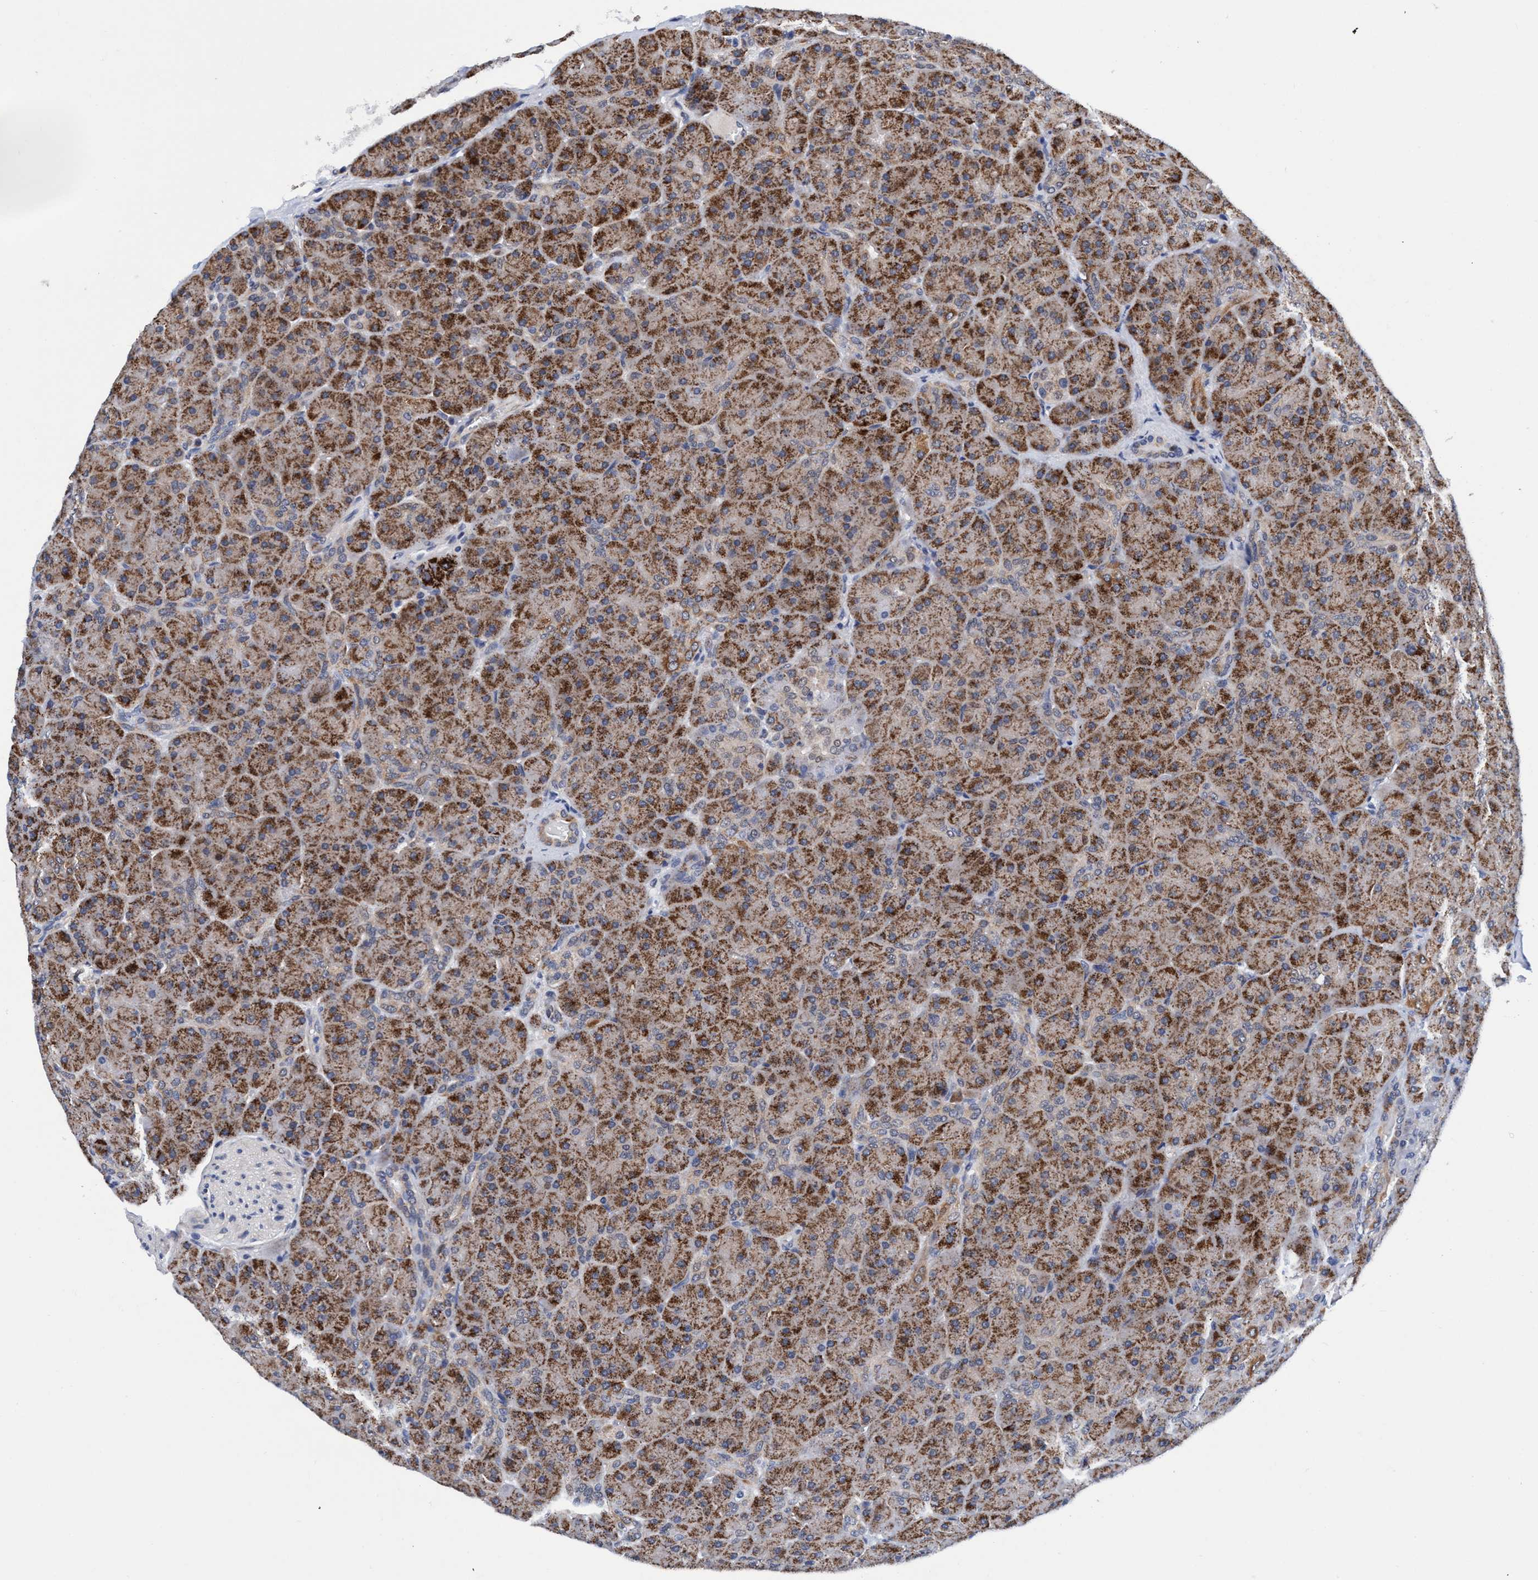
{"staining": {"intensity": "moderate", "quantity": ">75%", "location": "cytoplasmic/membranous"}, "tissue": "pancreas", "cell_type": "Exocrine glandular cells", "image_type": "normal", "snomed": [{"axis": "morphology", "description": "Normal tissue, NOS"}, {"axis": "topography", "description": "Pancreas"}], "caption": "IHC (DAB (3,3'-diaminobenzidine)) staining of unremarkable pancreas demonstrates moderate cytoplasmic/membranous protein expression in about >75% of exocrine glandular cells. (DAB IHC with brightfield microscopy, high magnification).", "gene": "AGAP2", "patient": {"sex": "male", "age": 66}}